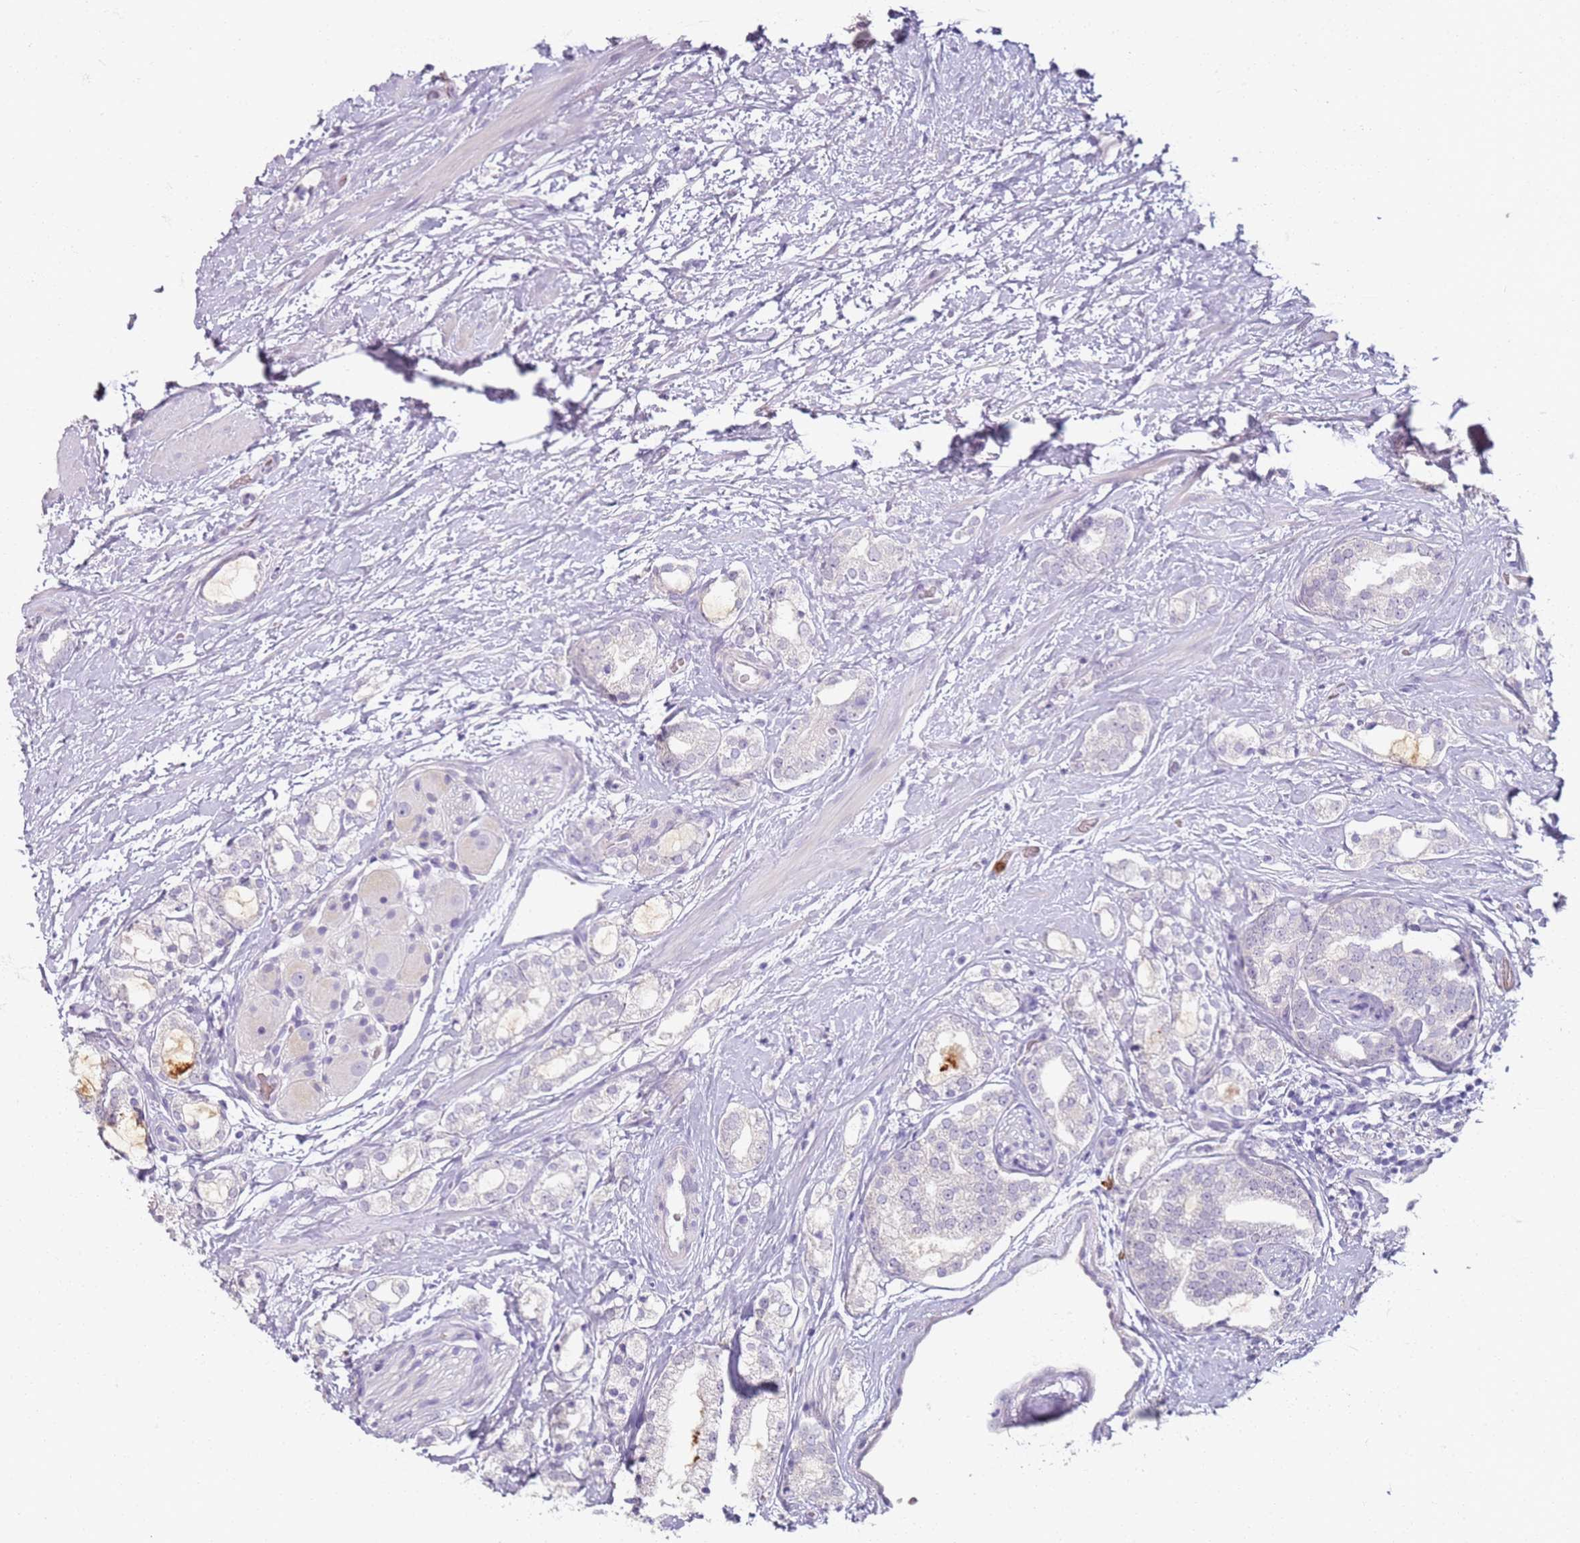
{"staining": {"intensity": "negative", "quantity": "none", "location": "none"}, "tissue": "prostate cancer", "cell_type": "Tumor cells", "image_type": "cancer", "snomed": [{"axis": "morphology", "description": "Adenocarcinoma, High grade"}, {"axis": "topography", "description": "Prostate"}], "caption": "DAB (3,3'-diaminobenzidine) immunohistochemical staining of prostate high-grade adenocarcinoma exhibits no significant staining in tumor cells.", "gene": "CD40LG", "patient": {"sex": "male", "age": 64}}